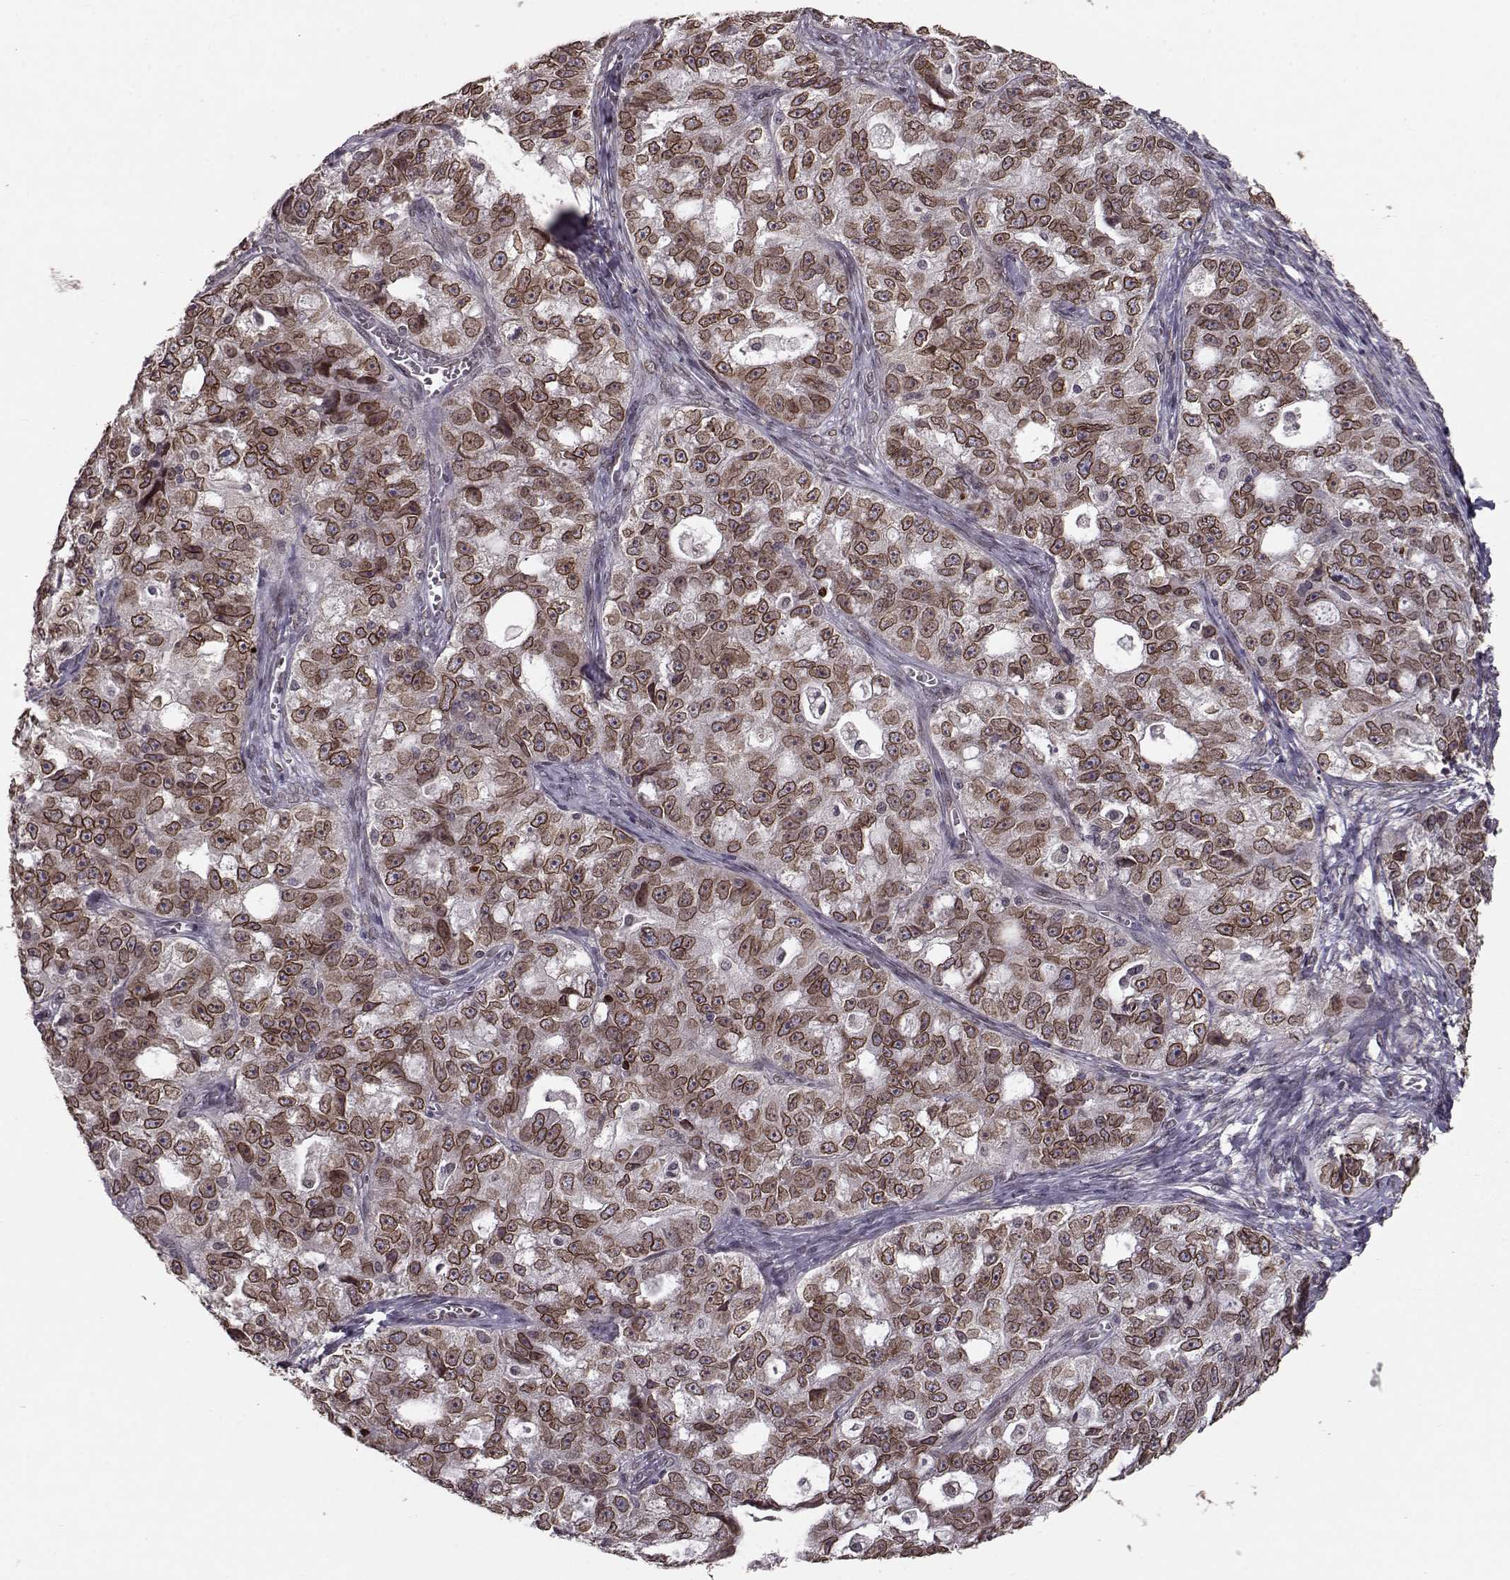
{"staining": {"intensity": "moderate", "quantity": ">75%", "location": "cytoplasmic/membranous,nuclear"}, "tissue": "ovarian cancer", "cell_type": "Tumor cells", "image_type": "cancer", "snomed": [{"axis": "morphology", "description": "Cystadenocarcinoma, serous, NOS"}, {"axis": "topography", "description": "Ovary"}], "caption": "About >75% of tumor cells in human ovarian serous cystadenocarcinoma show moderate cytoplasmic/membranous and nuclear protein expression as visualized by brown immunohistochemical staining.", "gene": "NUP37", "patient": {"sex": "female", "age": 51}}